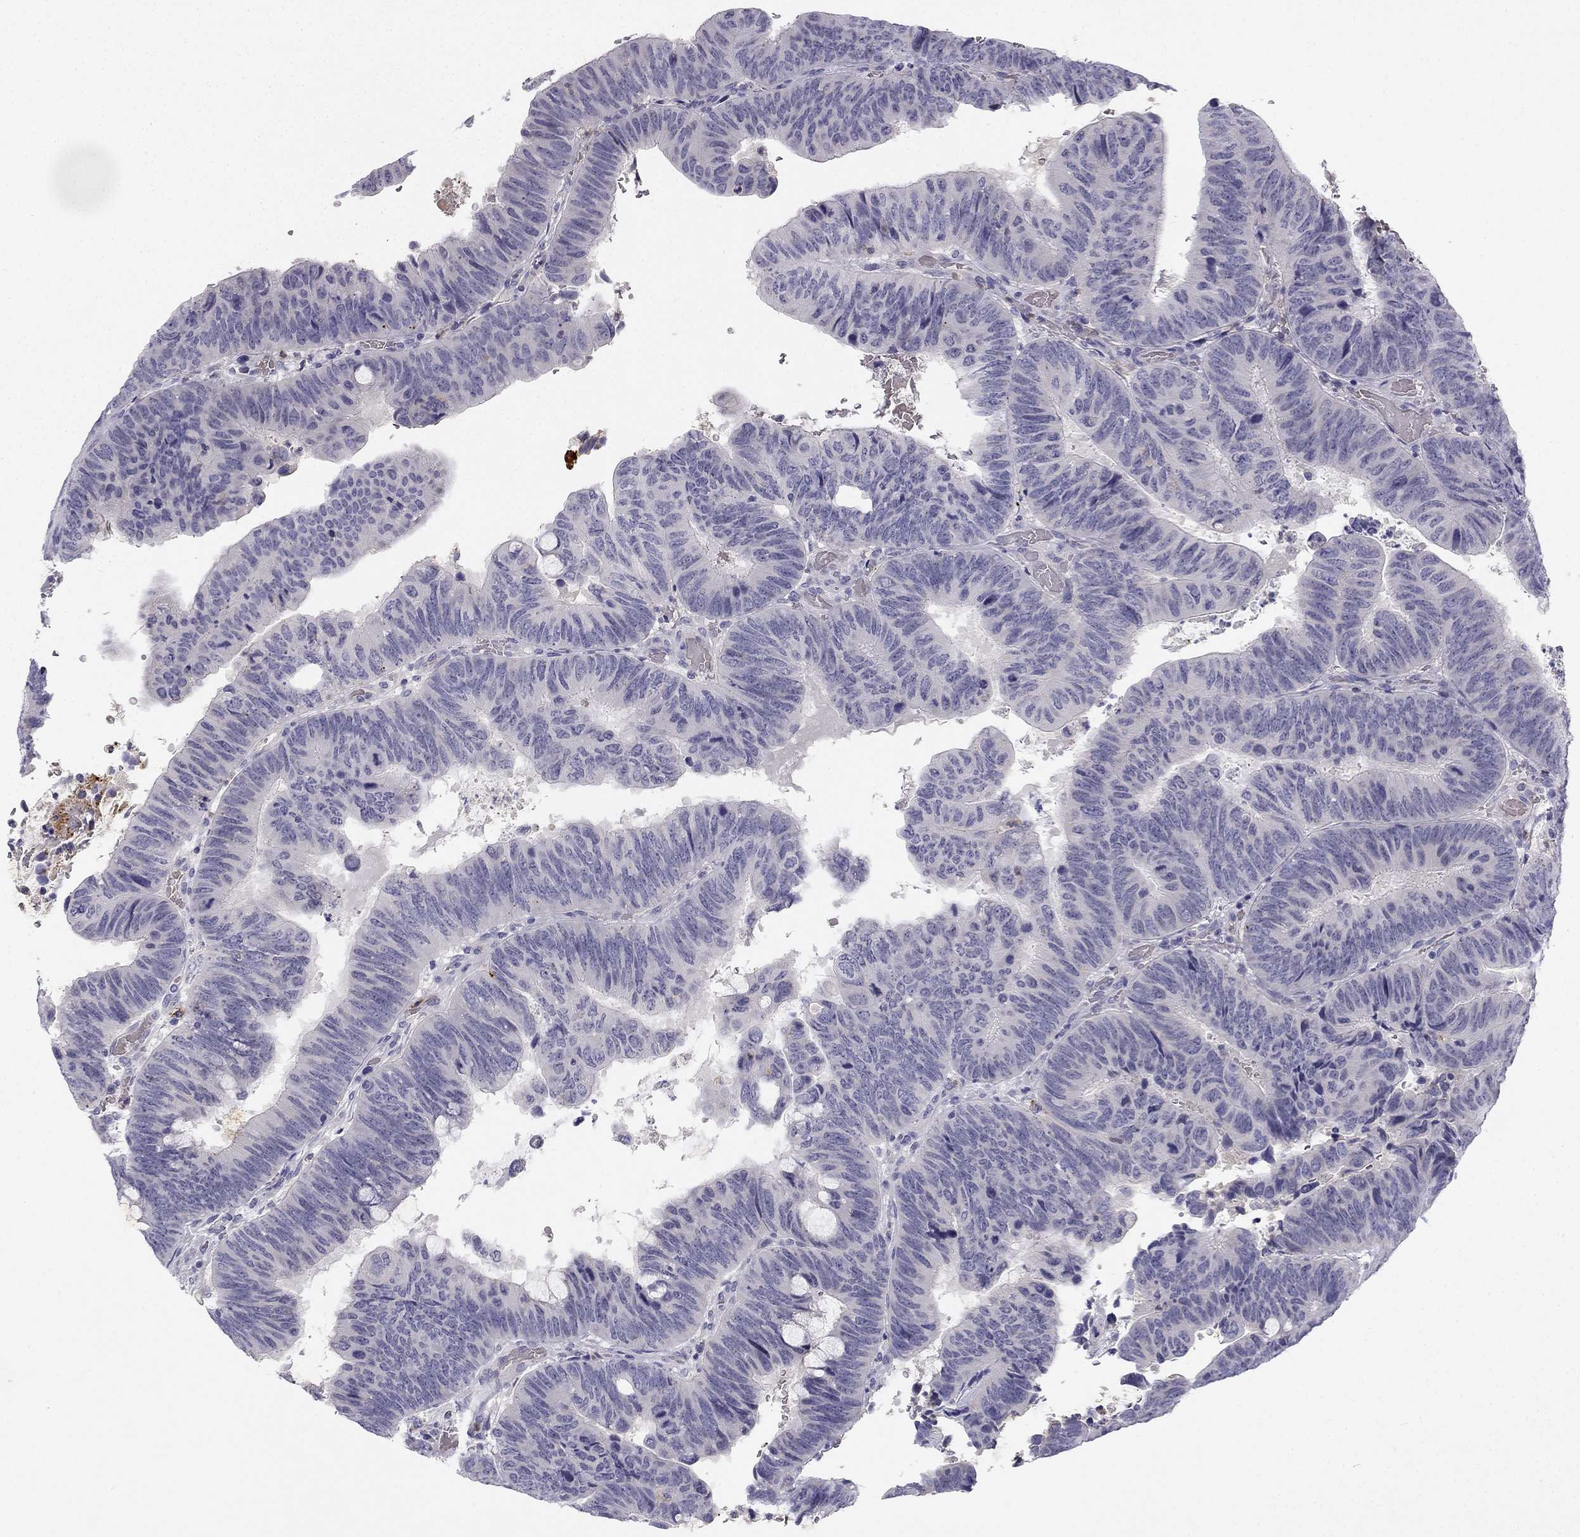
{"staining": {"intensity": "negative", "quantity": "none", "location": "none"}, "tissue": "colorectal cancer", "cell_type": "Tumor cells", "image_type": "cancer", "snomed": [{"axis": "morphology", "description": "Normal tissue, NOS"}, {"axis": "morphology", "description": "Adenocarcinoma, NOS"}, {"axis": "topography", "description": "Rectum"}], "caption": "The micrograph reveals no staining of tumor cells in colorectal cancer. The staining is performed using DAB (3,3'-diaminobenzidine) brown chromogen with nuclei counter-stained in using hematoxylin.", "gene": "SLC6A4", "patient": {"sex": "male", "age": 92}}